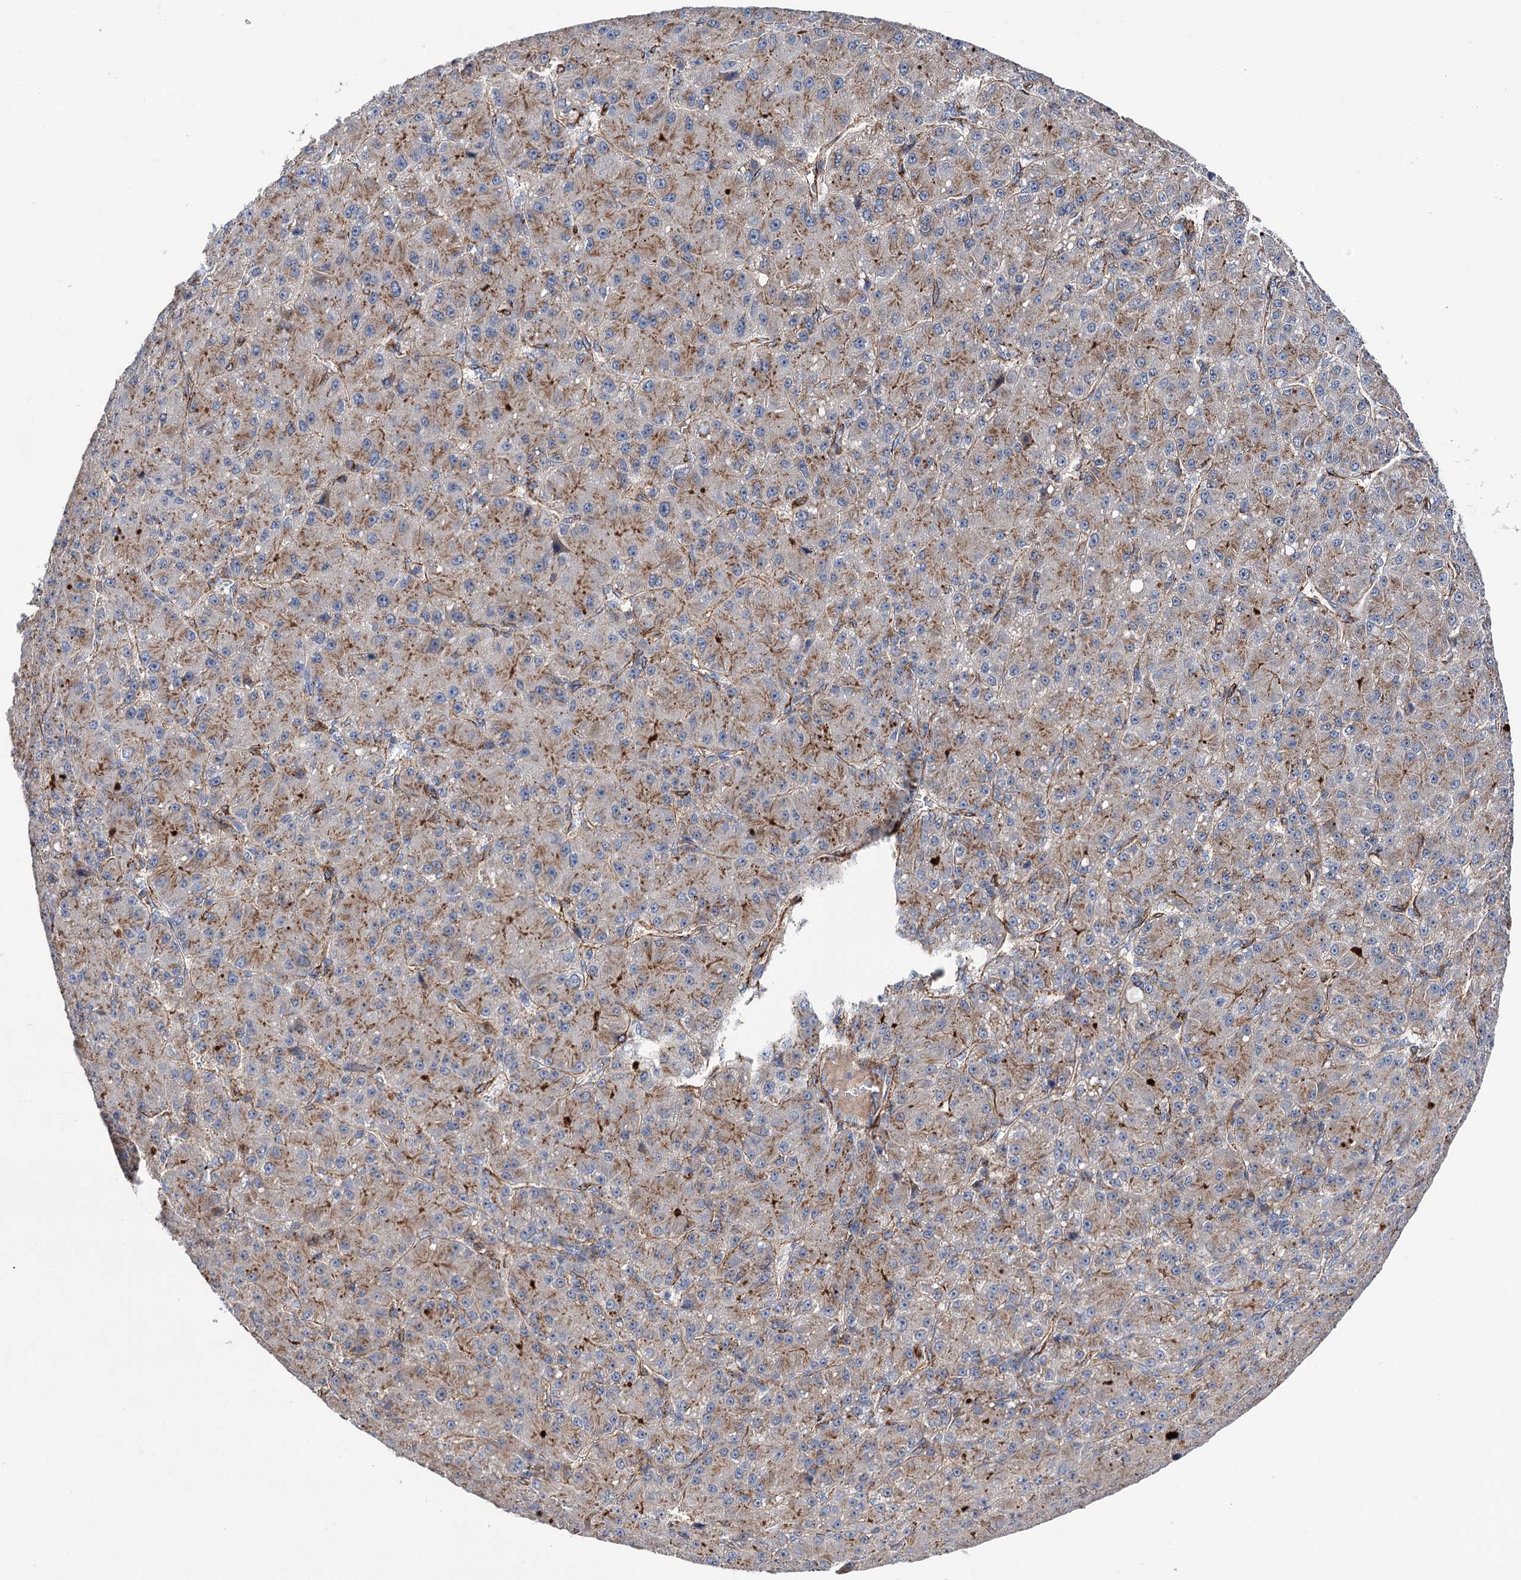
{"staining": {"intensity": "moderate", "quantity": "<25%", "location": "cytoplasmic/membranous"}, "tissue": "liver cancer", "cell_type": "Tumor cells", "image_type": "cancer", "snomed": [{"axis": "morphology", "description": "Carcinoma, Hepatocellular, NOS"}, {"axis": "topography", "description": "Liver"}], "caption": "Immunohistochemistry (IHC) staining of liver cancer (hepatocellular carcinoma), which exhibits low levels of moderate cytoplasmic/membranous staining in about <25% of tumor cells indicating moderate cytoplasmic/membranous protein positivity. The staining was performed using DAB (brown) for protein detection and nuclei were counterstained in hematoxylin (blue).", "gene": "DEF6", "patient": {"sex": "male", "age": 67}}